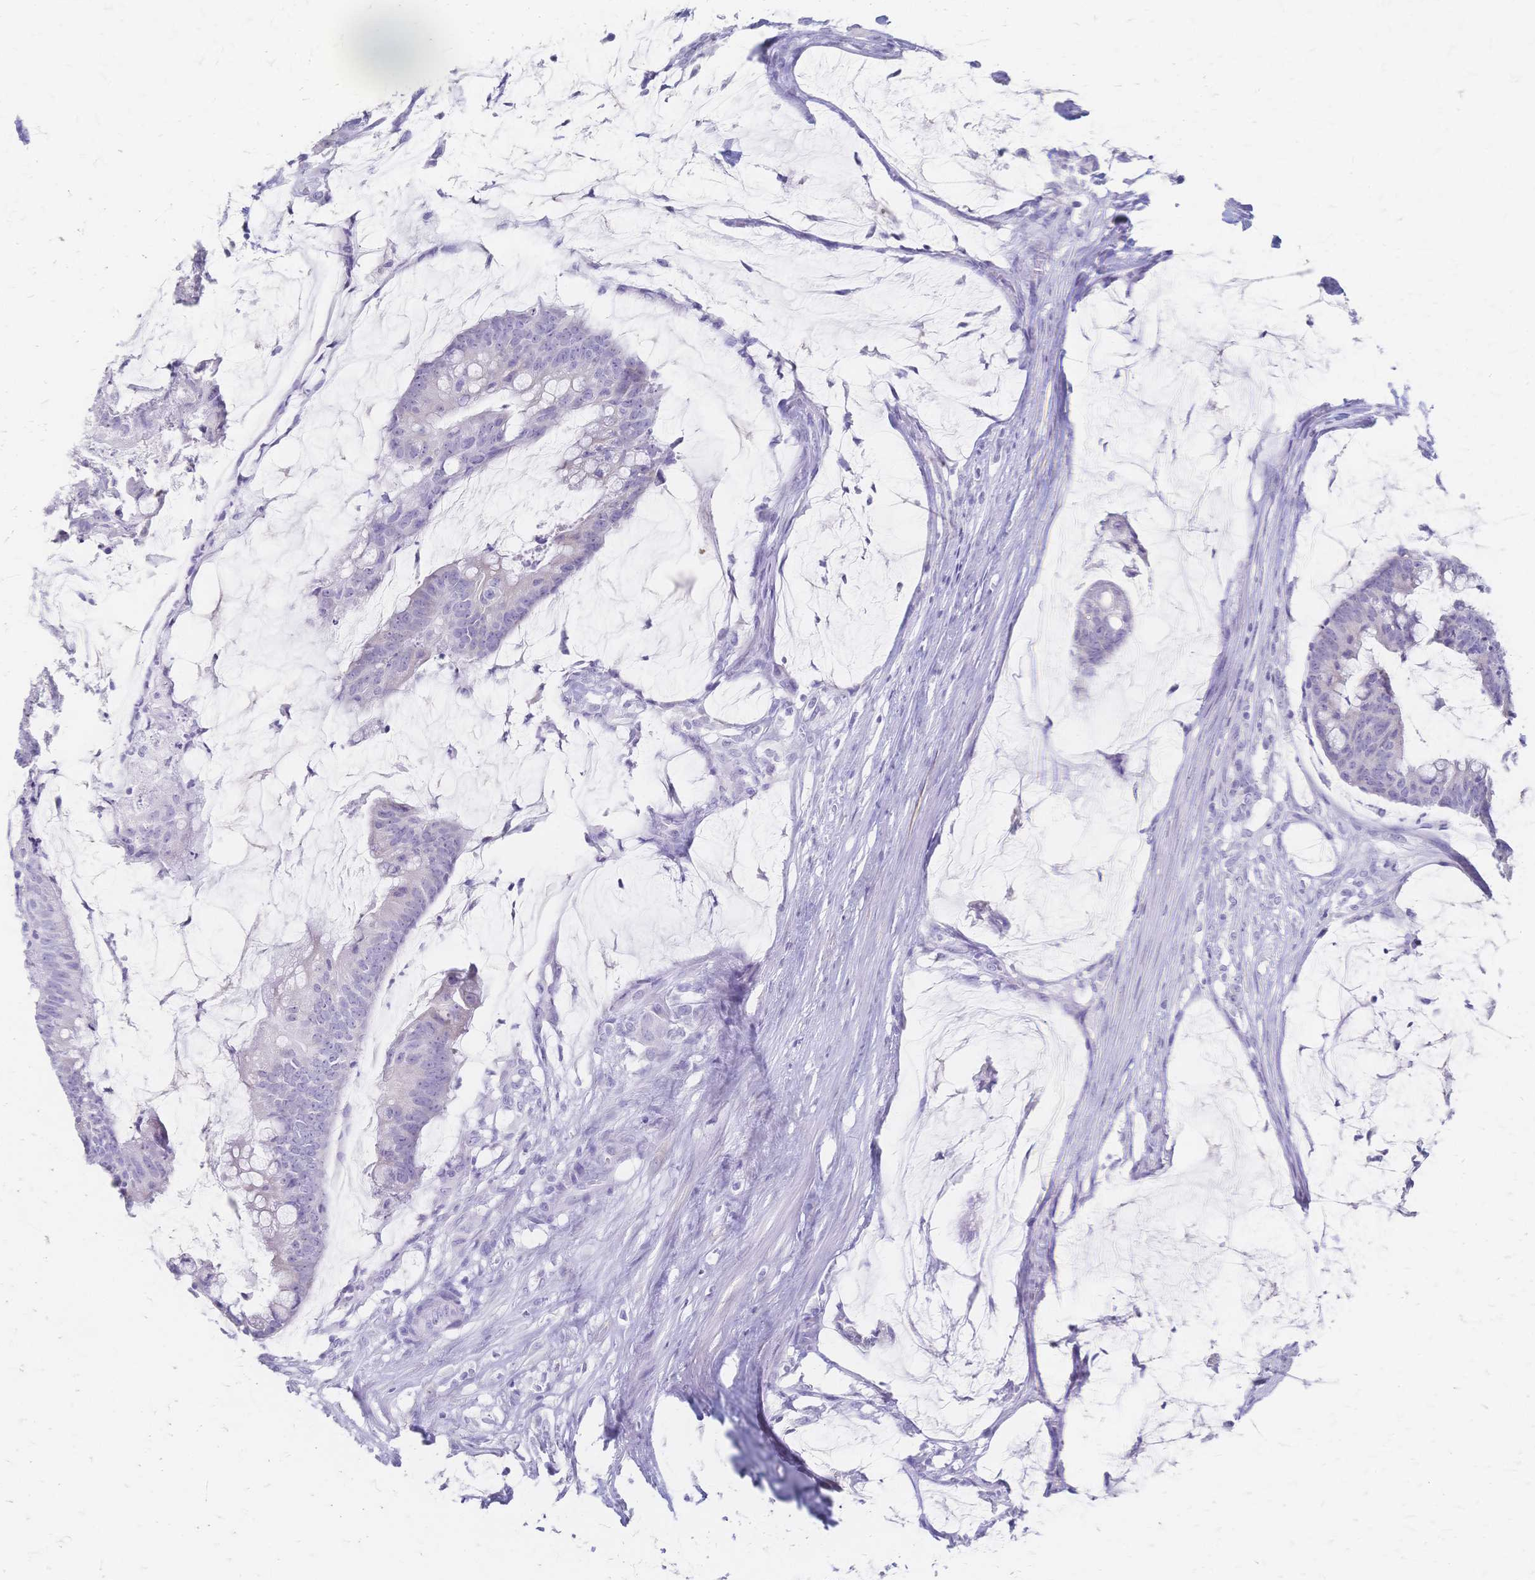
{"staining": {"intensity": "negative", "quantity": "none", "location": "none"}, "tissue": "colorectal cancer", "cell_type": "Tumor cells", "image_type": "cancer", "snomed": [{"axis": "morphology", "description": "Adenocarcinoma, NOS"}, {"axis": "topography", "description": "Colon"}], "caption": "A high-resolution micrograph shows IHC staining of colorectal adenocarcinoma, which reveals no significant expression in tumor cells. The staining was performed using DAB to visualize the protein expression in brown, while the nuclei were stained in blue with hematoxylin (Magnification: 20x).", "gene": "CYB5A", "patient": {"sex": "male", "age": 62}}